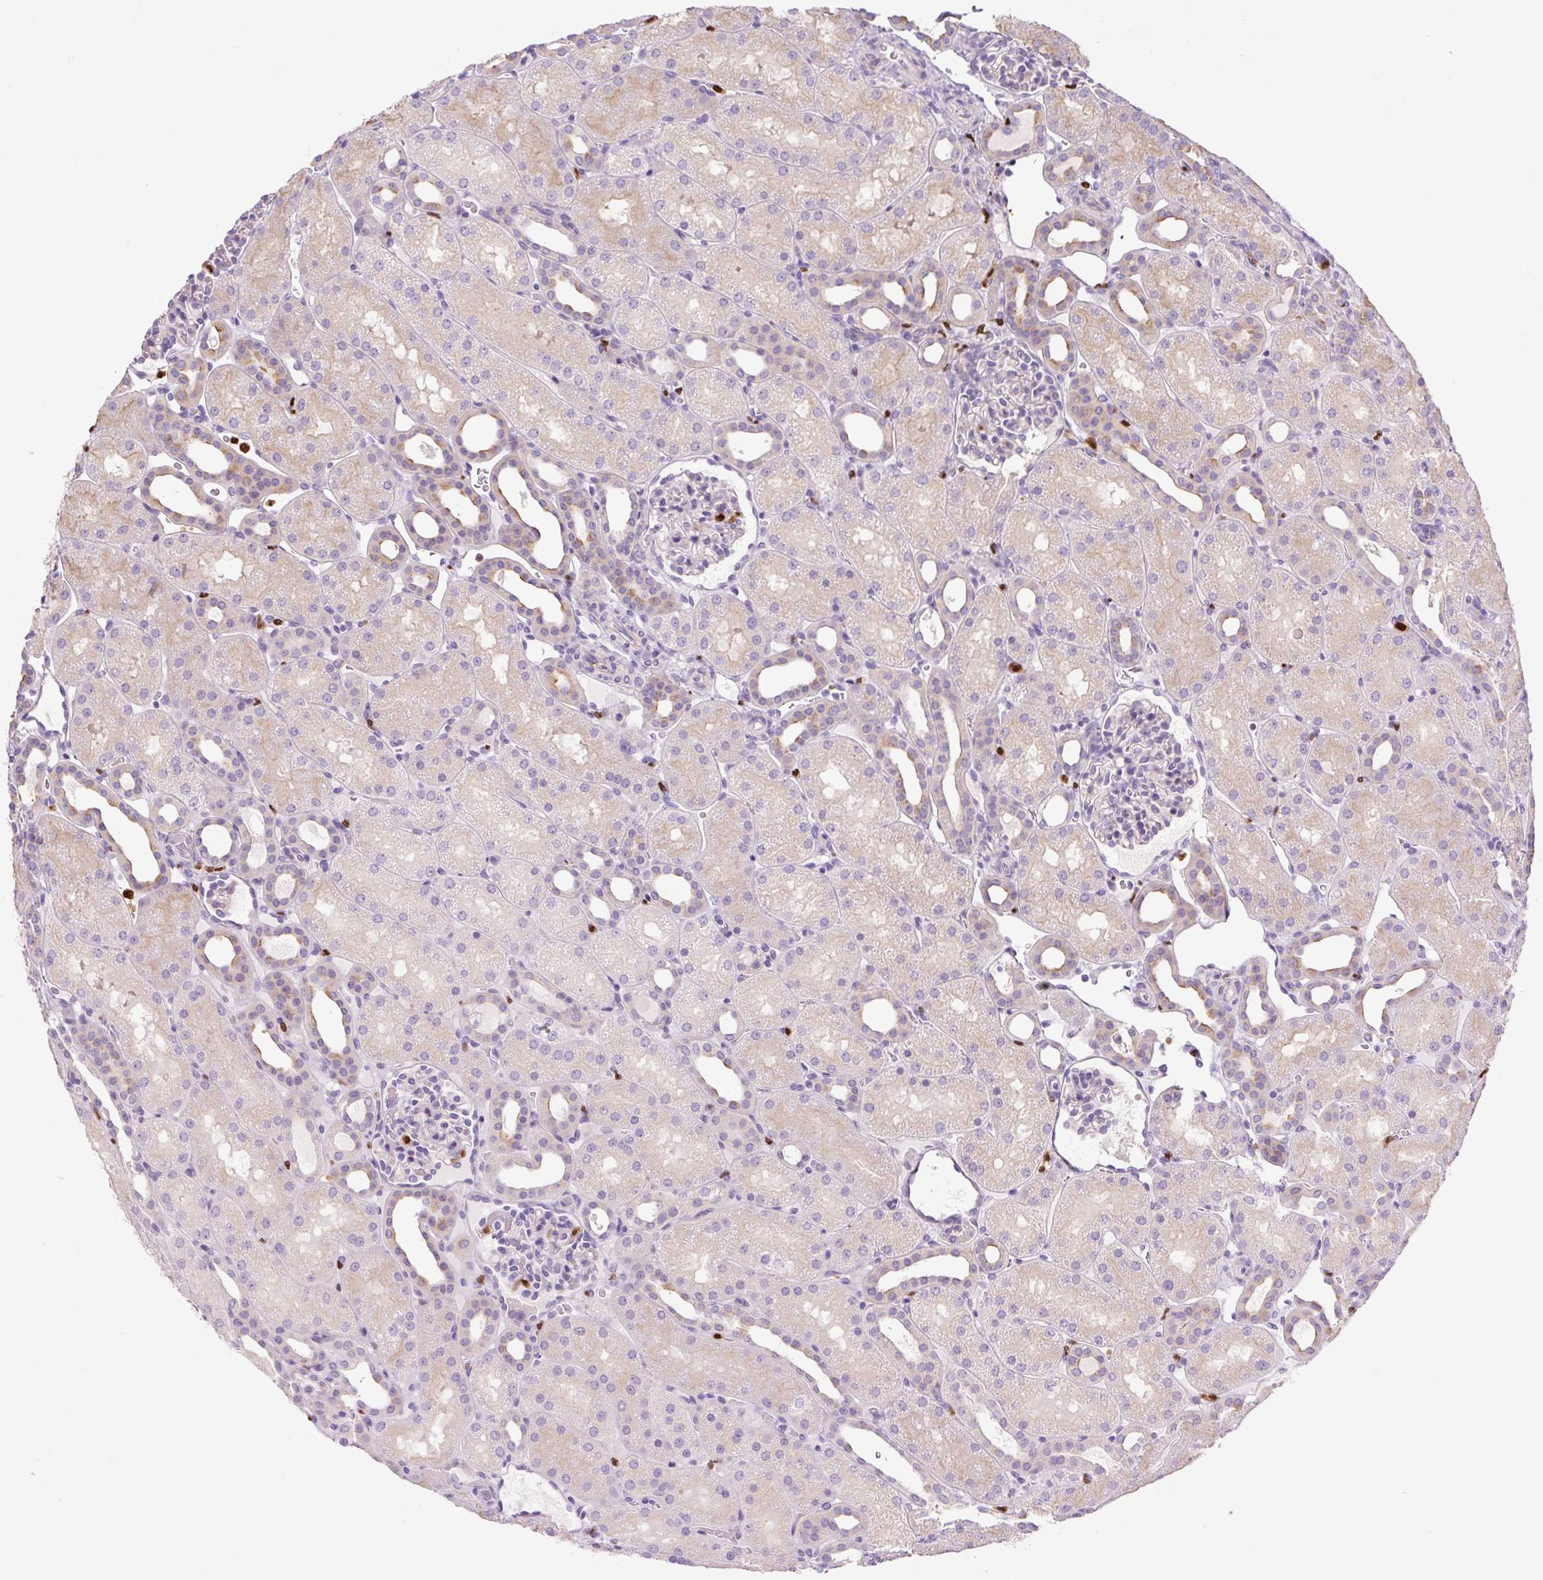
{"staining": {"intensity": "negative", "quantity": "none", "location": "none"}, "tissue": "kidney", "cell_type": "Cells in glomeruli", "image_type": "normal", "snomed": [{"axis": "morphology", "description": "Normal tissue, NOS"}, {"axis": "topography", "description": "Kidney"}], "caption": "A histopathology image of human kidney is negative for staining in cells in glomeruli. (DAB (3,3'-diaminobenzidine) IHC with hematoxylin counter stain).", "gene": "SPI1", "patient": {"sex": "male", "age": 2}}